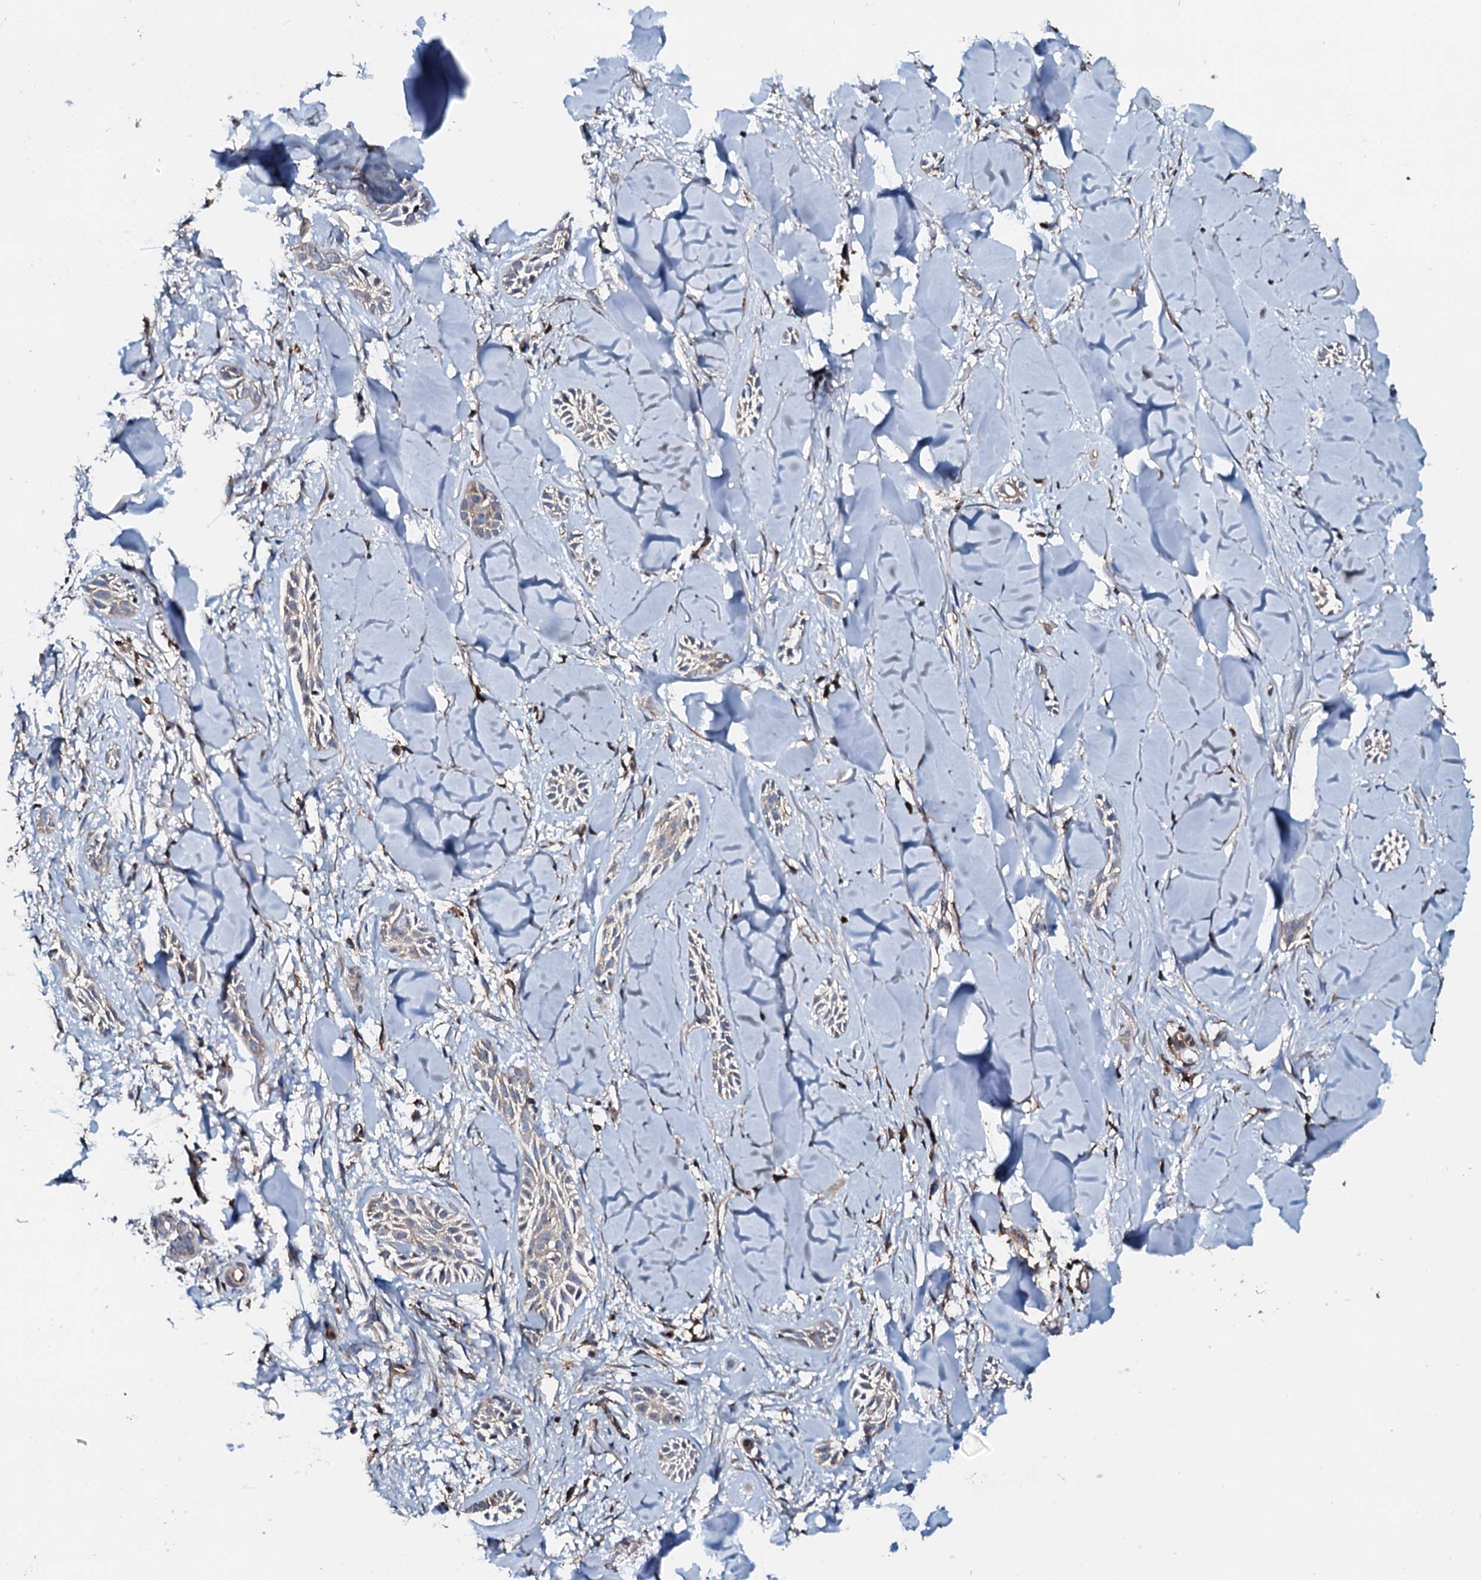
{"staining": {"intensity": "weak", "quantity": ">75%", "location": "cytoplasmic/membranous"}, "tissue": "skin cancer", "cell_type": "Tumor cells", "image_type": "cancer", "snomed": [{"axis": "morphology", "description": "Basal cell carcinoma"}, {"axis": "topography", "description": "Skin"}], "caption": "A micrograph of skin cancer (basal cell carcinoma) stained for a protein shows weak cytoplasmic/membranous brown staining in tumor cells.", "gene": "GRK2", "patient": {"sex": "female", "age": 59}}